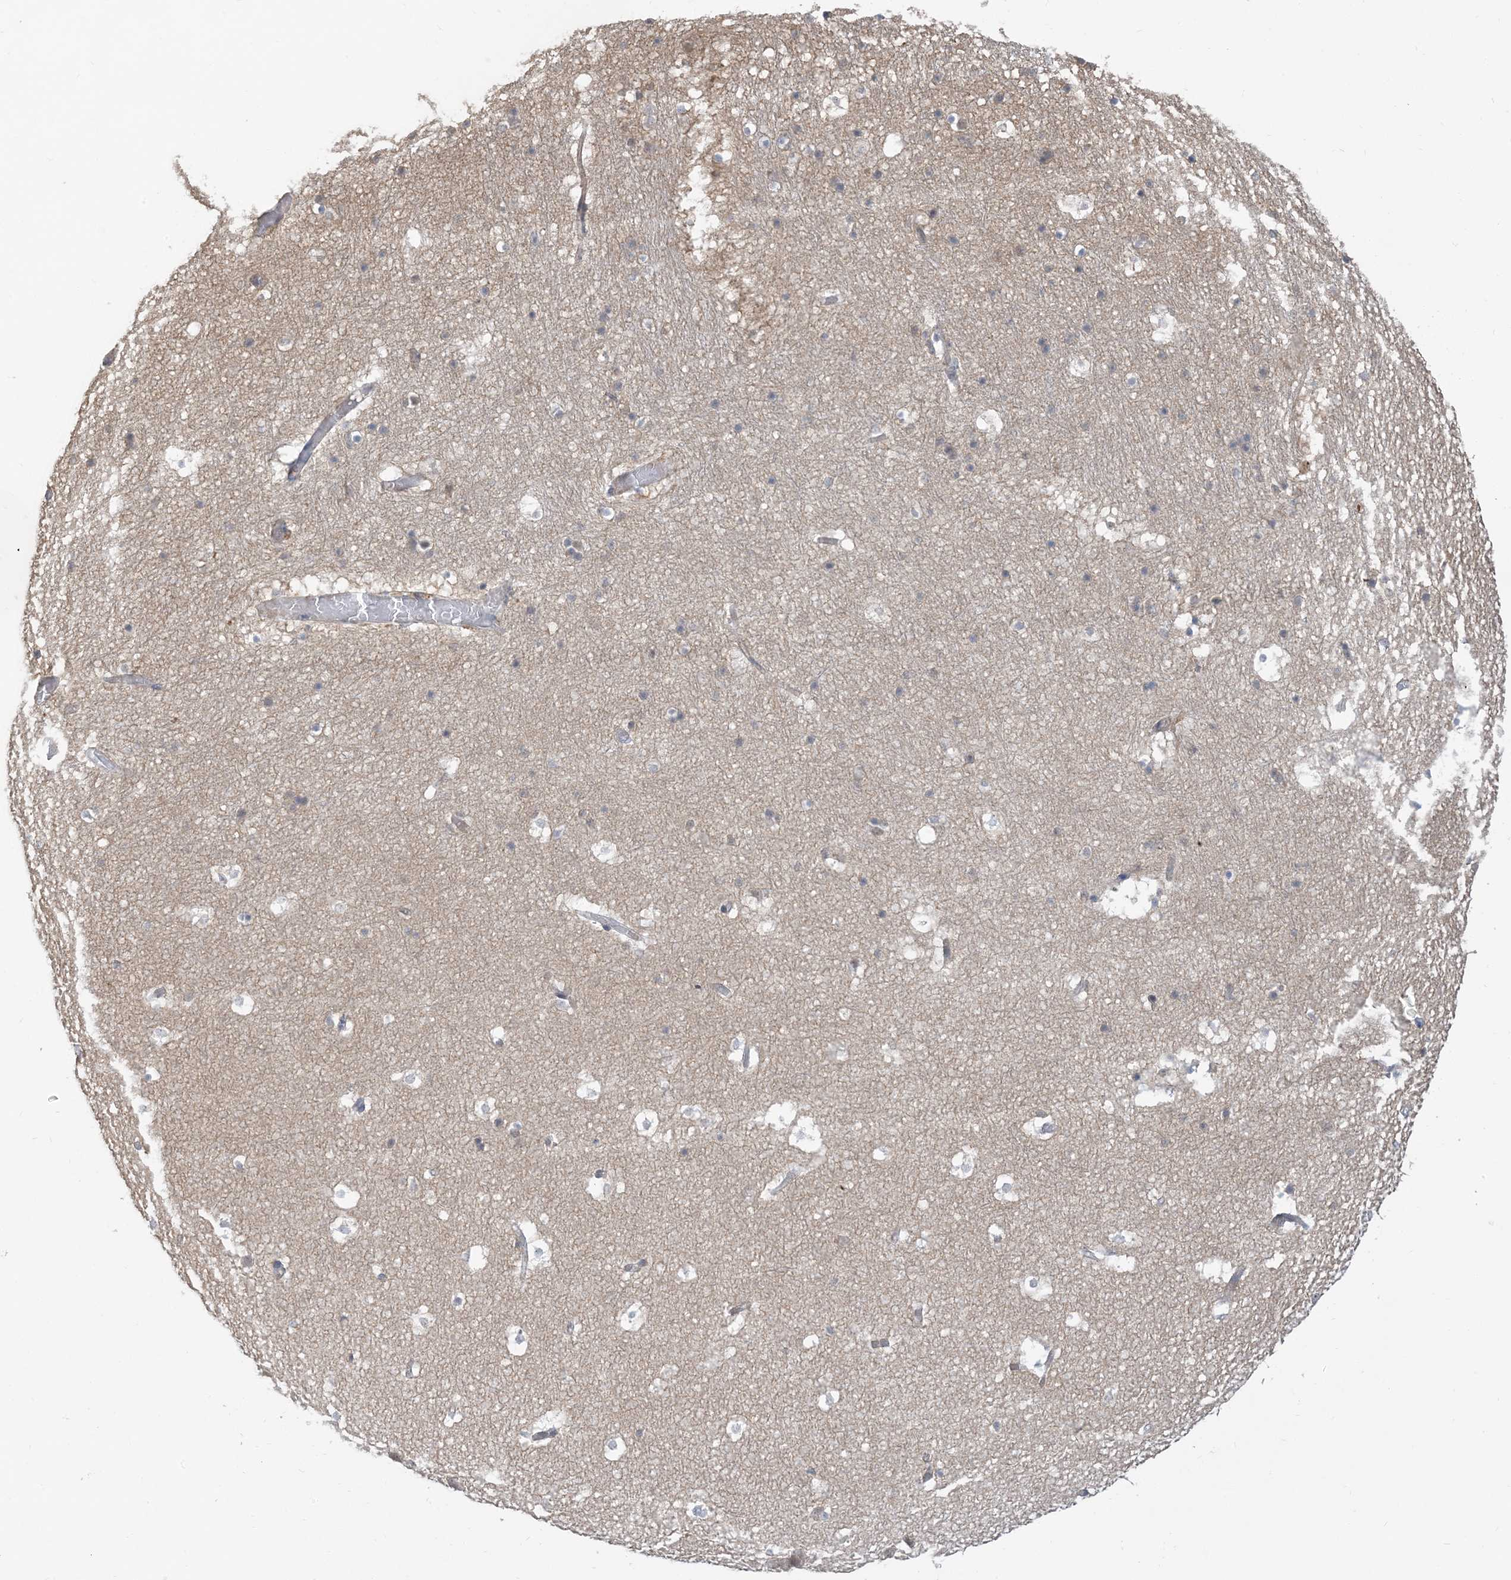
{"staining": {"intensity": "negative", "quantity": "none", "location": "none"}, "tissue": "hippocampus", "cell_type": "Glial cells", "image_type": "normal", "snomed": [{"axis": "morphology", "description": "Normal tissue, NOS"}, {"axis": "topography", "description": "Hippocampus"}], "caption": "High magnification brightfield microscopy of normal hippocampus stained with DAB (3,3'-diaminobenzidine) (brown) and counterstained with hematoxylin (blue): glial cells show no significant staining. (DAB (3,3'-diaminobenzidine) immunohistochemistry visualized using brightfield microscopy, high magnification).", "gene": "PRRT3", "patient": {"sex": "female", "age": 52}}